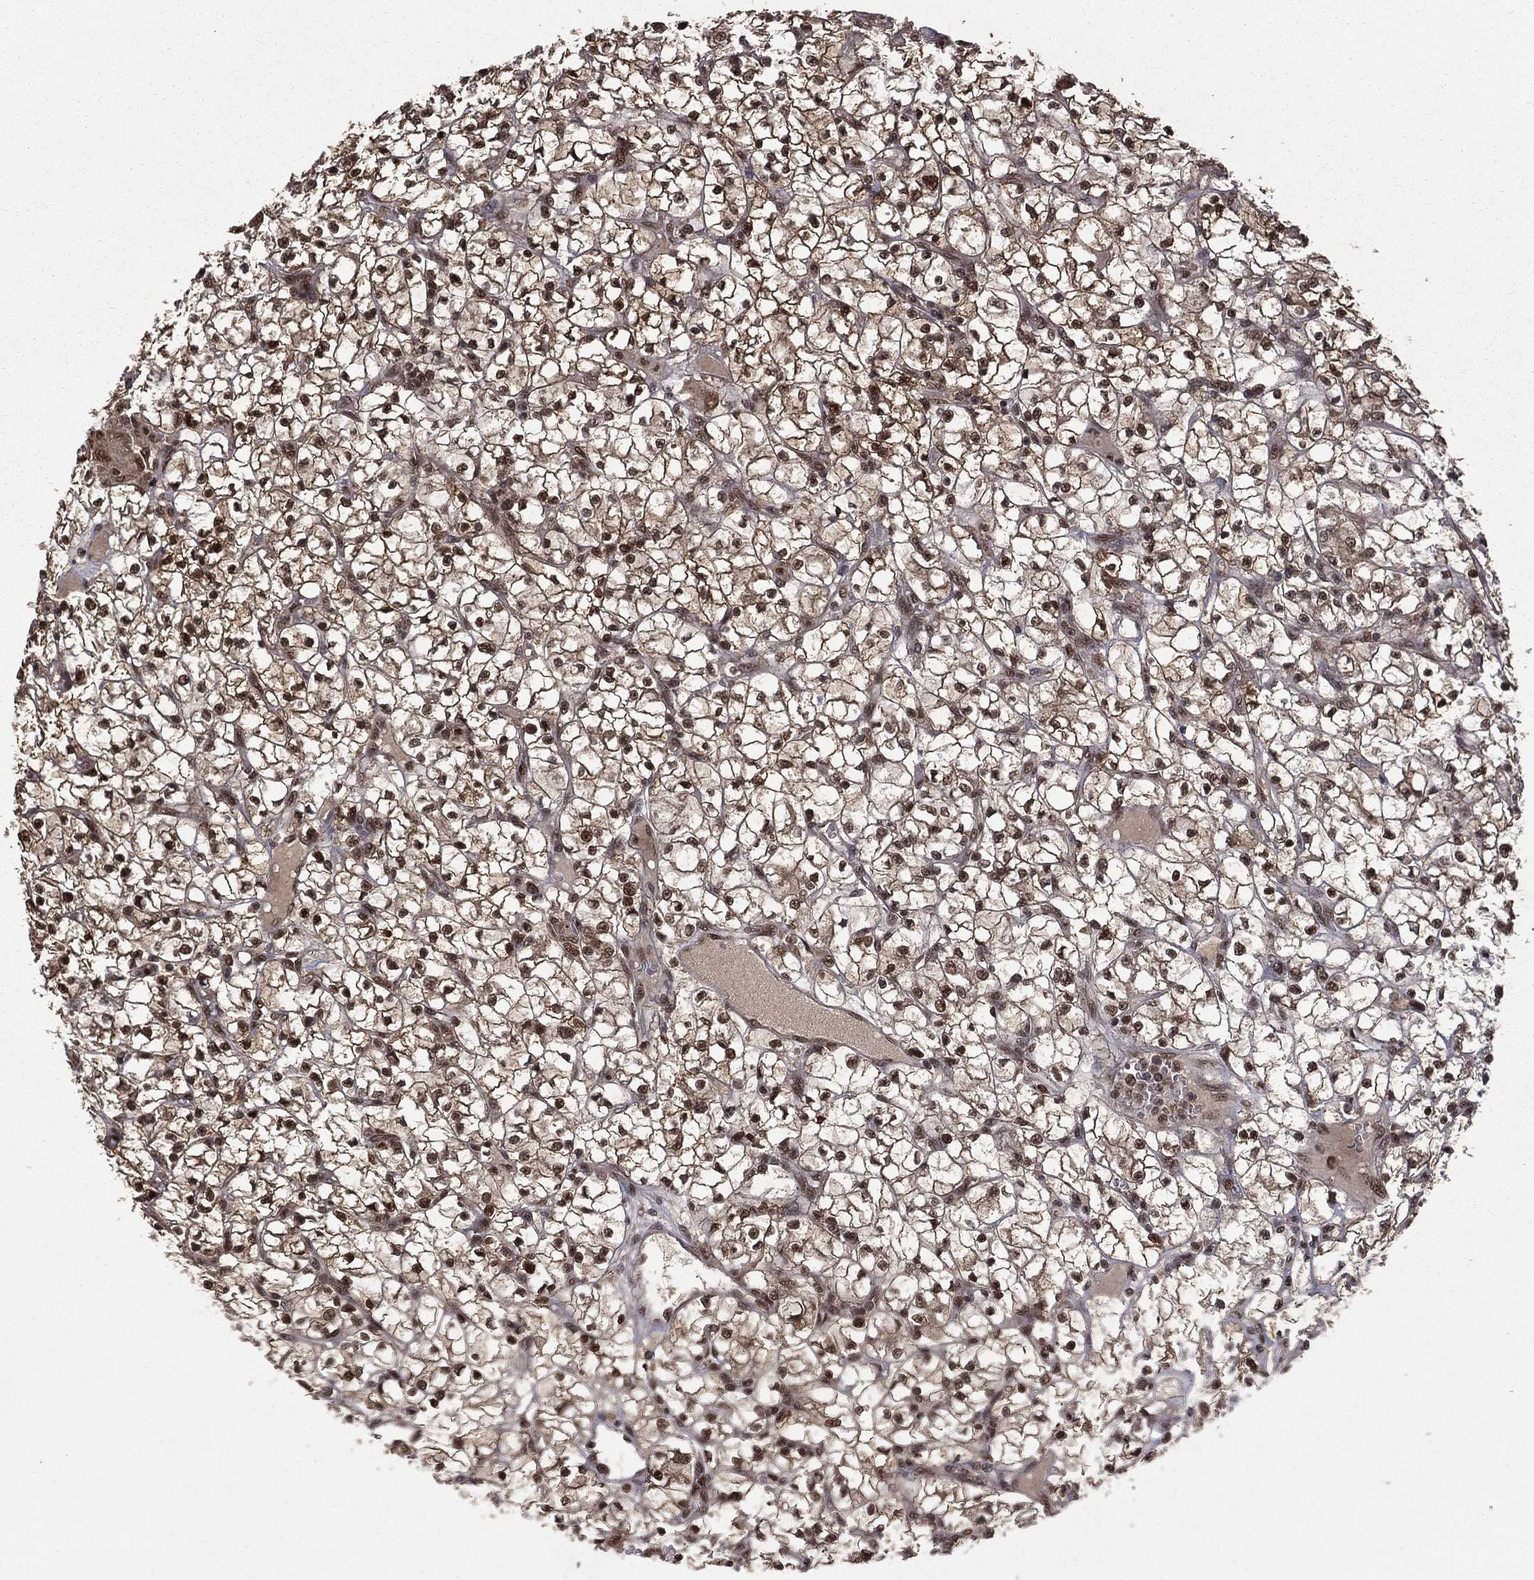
{"staining": {"intensity": "strong", "quantity": "25%-75%", "location": "nuclear"}, "tissue": "renal cancer", "cell_type": "Tumor cells", "image_type": "cancer", "snomed": [{"axis": "morphology", "description": "Adenocarcinoma, NOS"}, {"axis": "topography", "description": "Kidney"}], "caption": "The histopathology image displays a brown stain indicating the presence of a protein in the nuclear of tumor cells in renal cancer (adenocarcinoma).", "gene": "JMJD6", "patient": {"sex": "female", "age": 64}}